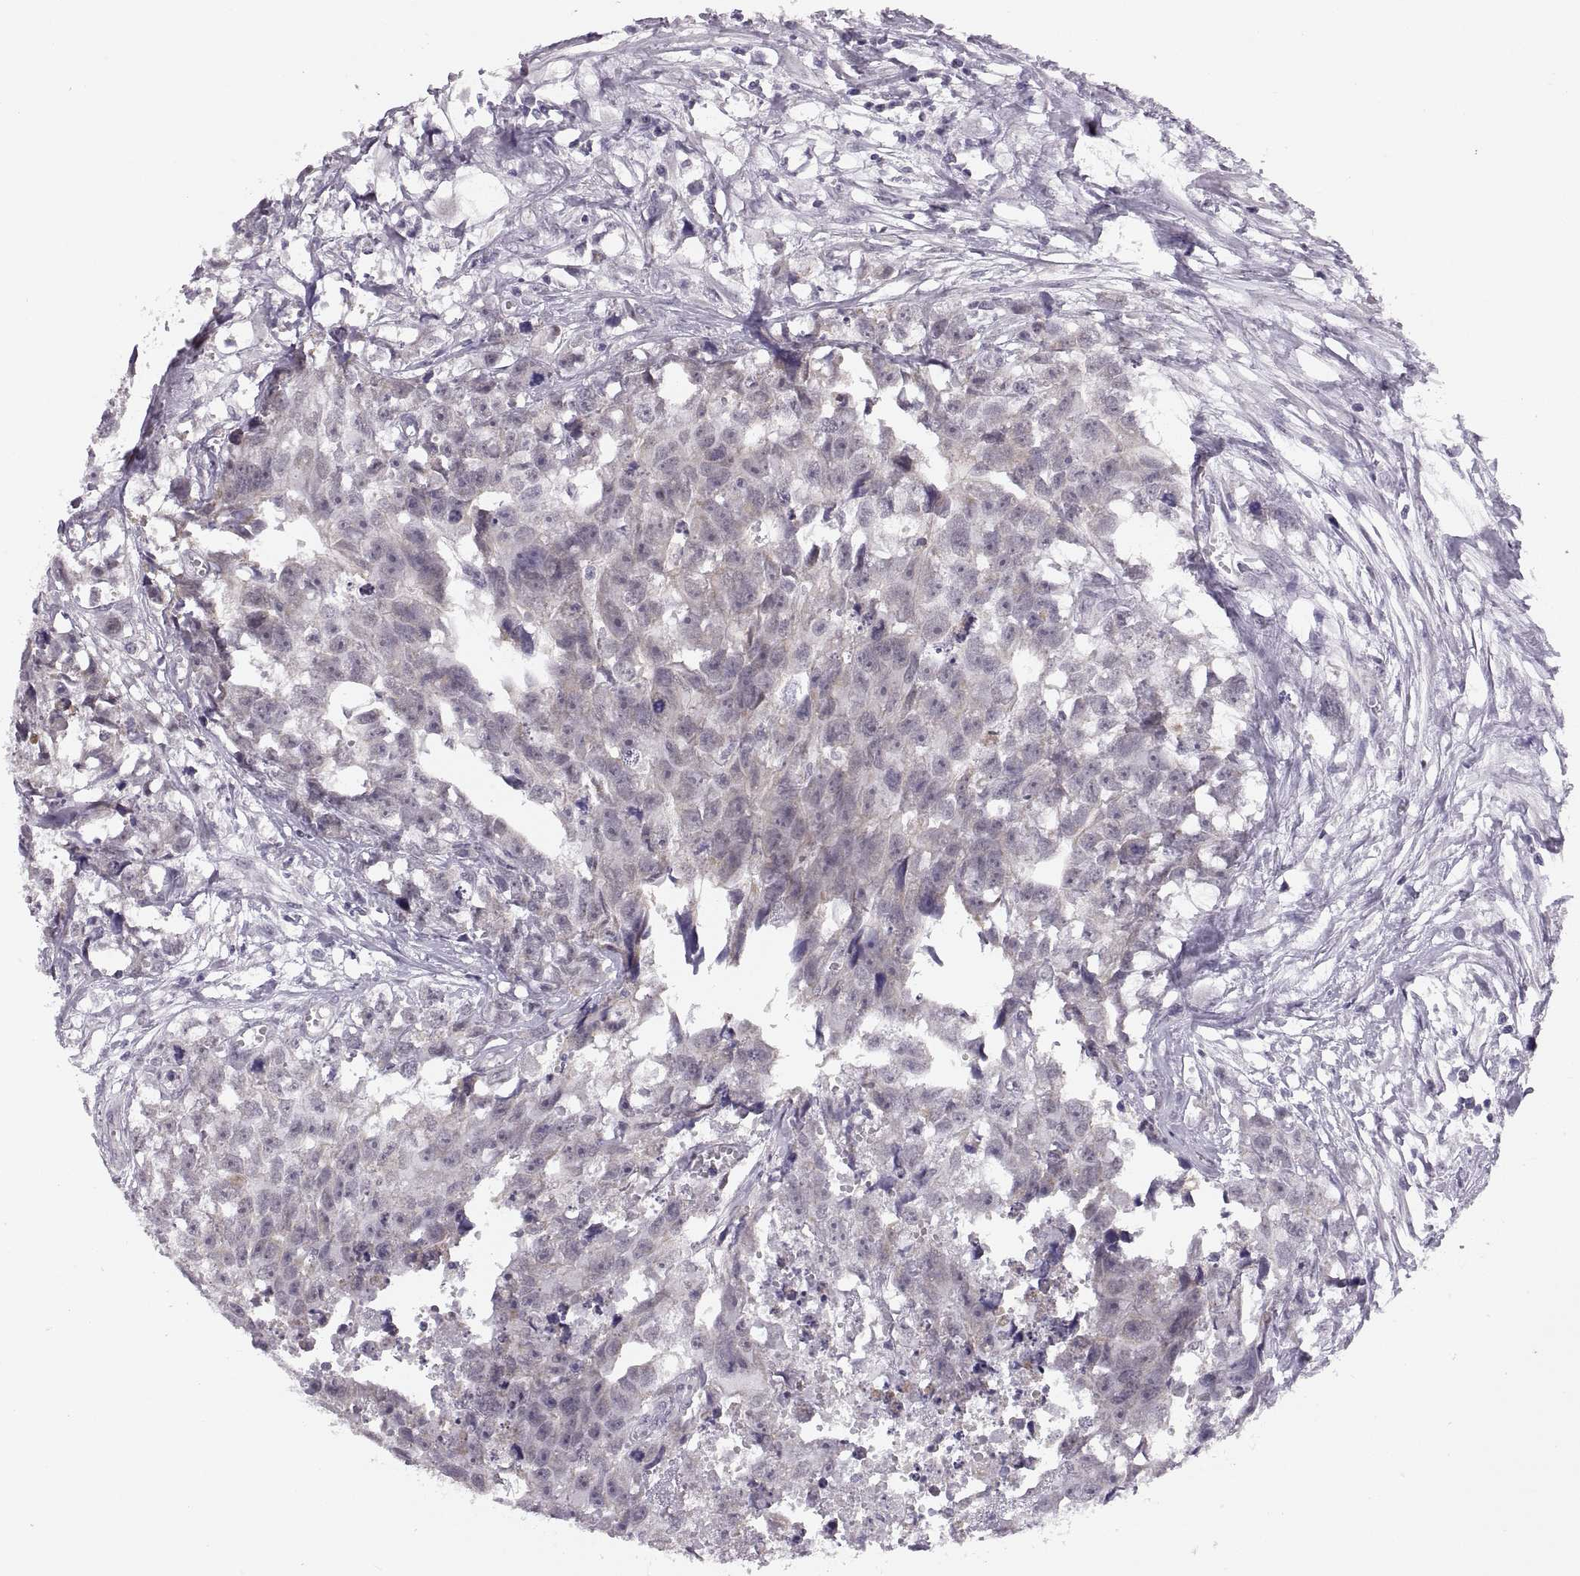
{"staining": {"intensity": "negative", "quantity": "none", "location": "none"}, "tissue": "testis cancer", "cell_type": "Tumor cells", "image_type": "cancer", "snomed": [{"axis": "morphology", "description": "Carcinoma, Embryonal, NOS"}, {"axis": "morphology", "description": "Teratoma, malignant, NOS"}, {"axis": "topography", "description": "Testis"}], "caption": "Immunohistochemical staining of human testis embryonal carcinoma shows no significant expression in tumor cells.", "gene": "ADH6", "patient": {"sex": "male", "age": 44}}